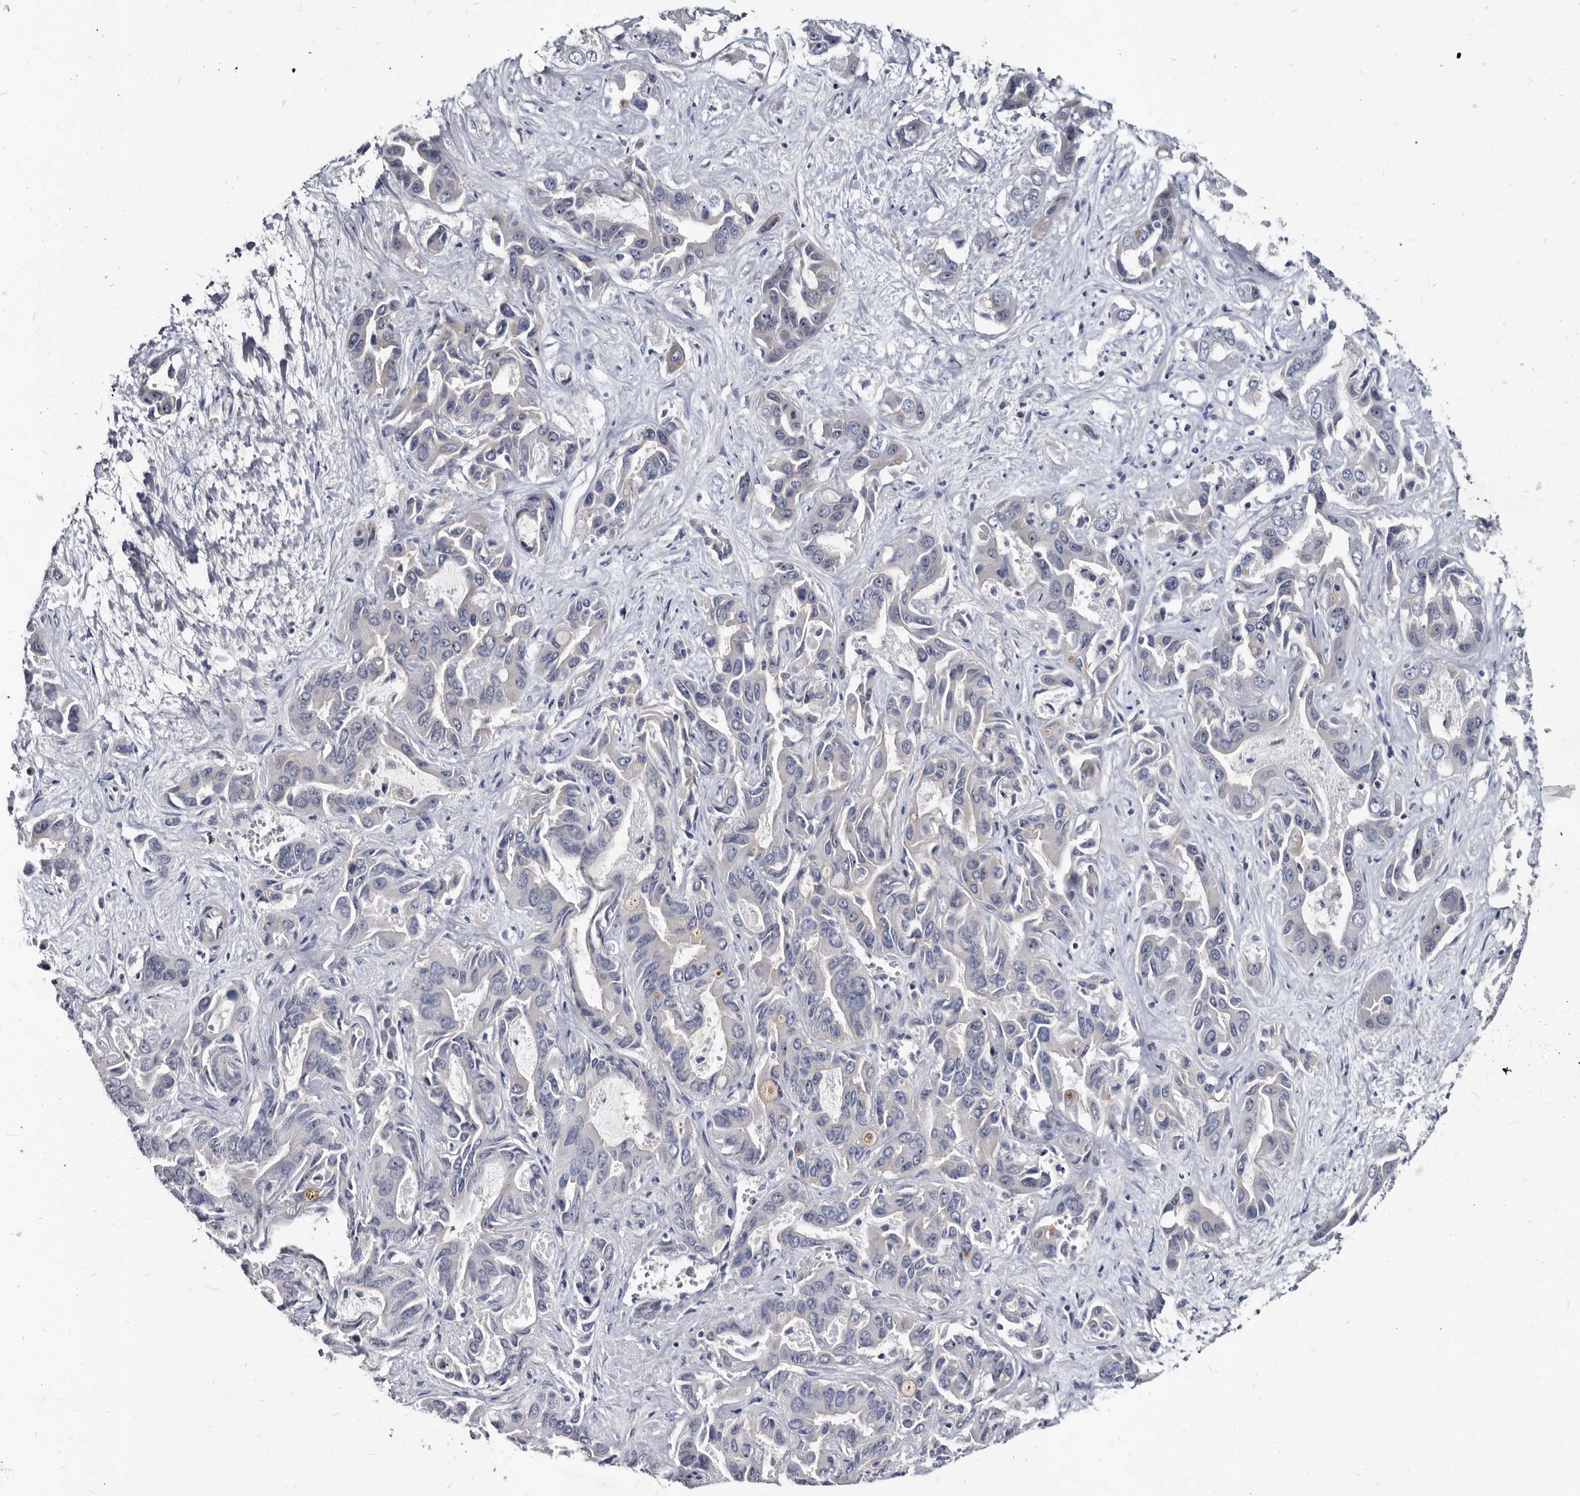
{"staining": {"intensity": "negative", "quantity": "none", "location": "none"}, "tissue": "liver cancer", "cell_type": "Tumor cells", "image_type": "cancer", "snomed": [{"axis": "morphology", "description": "Cholangiocarcinoma"}, {"axis": "topography", "description": "Liver"}], "caption": "This is an immunohistochemistry (IHC) histopathology image of liver cancer. There is no positivity in tumor cells.", "gene": "PRSS8", "patient": {"sex": "female", "age": 52}}